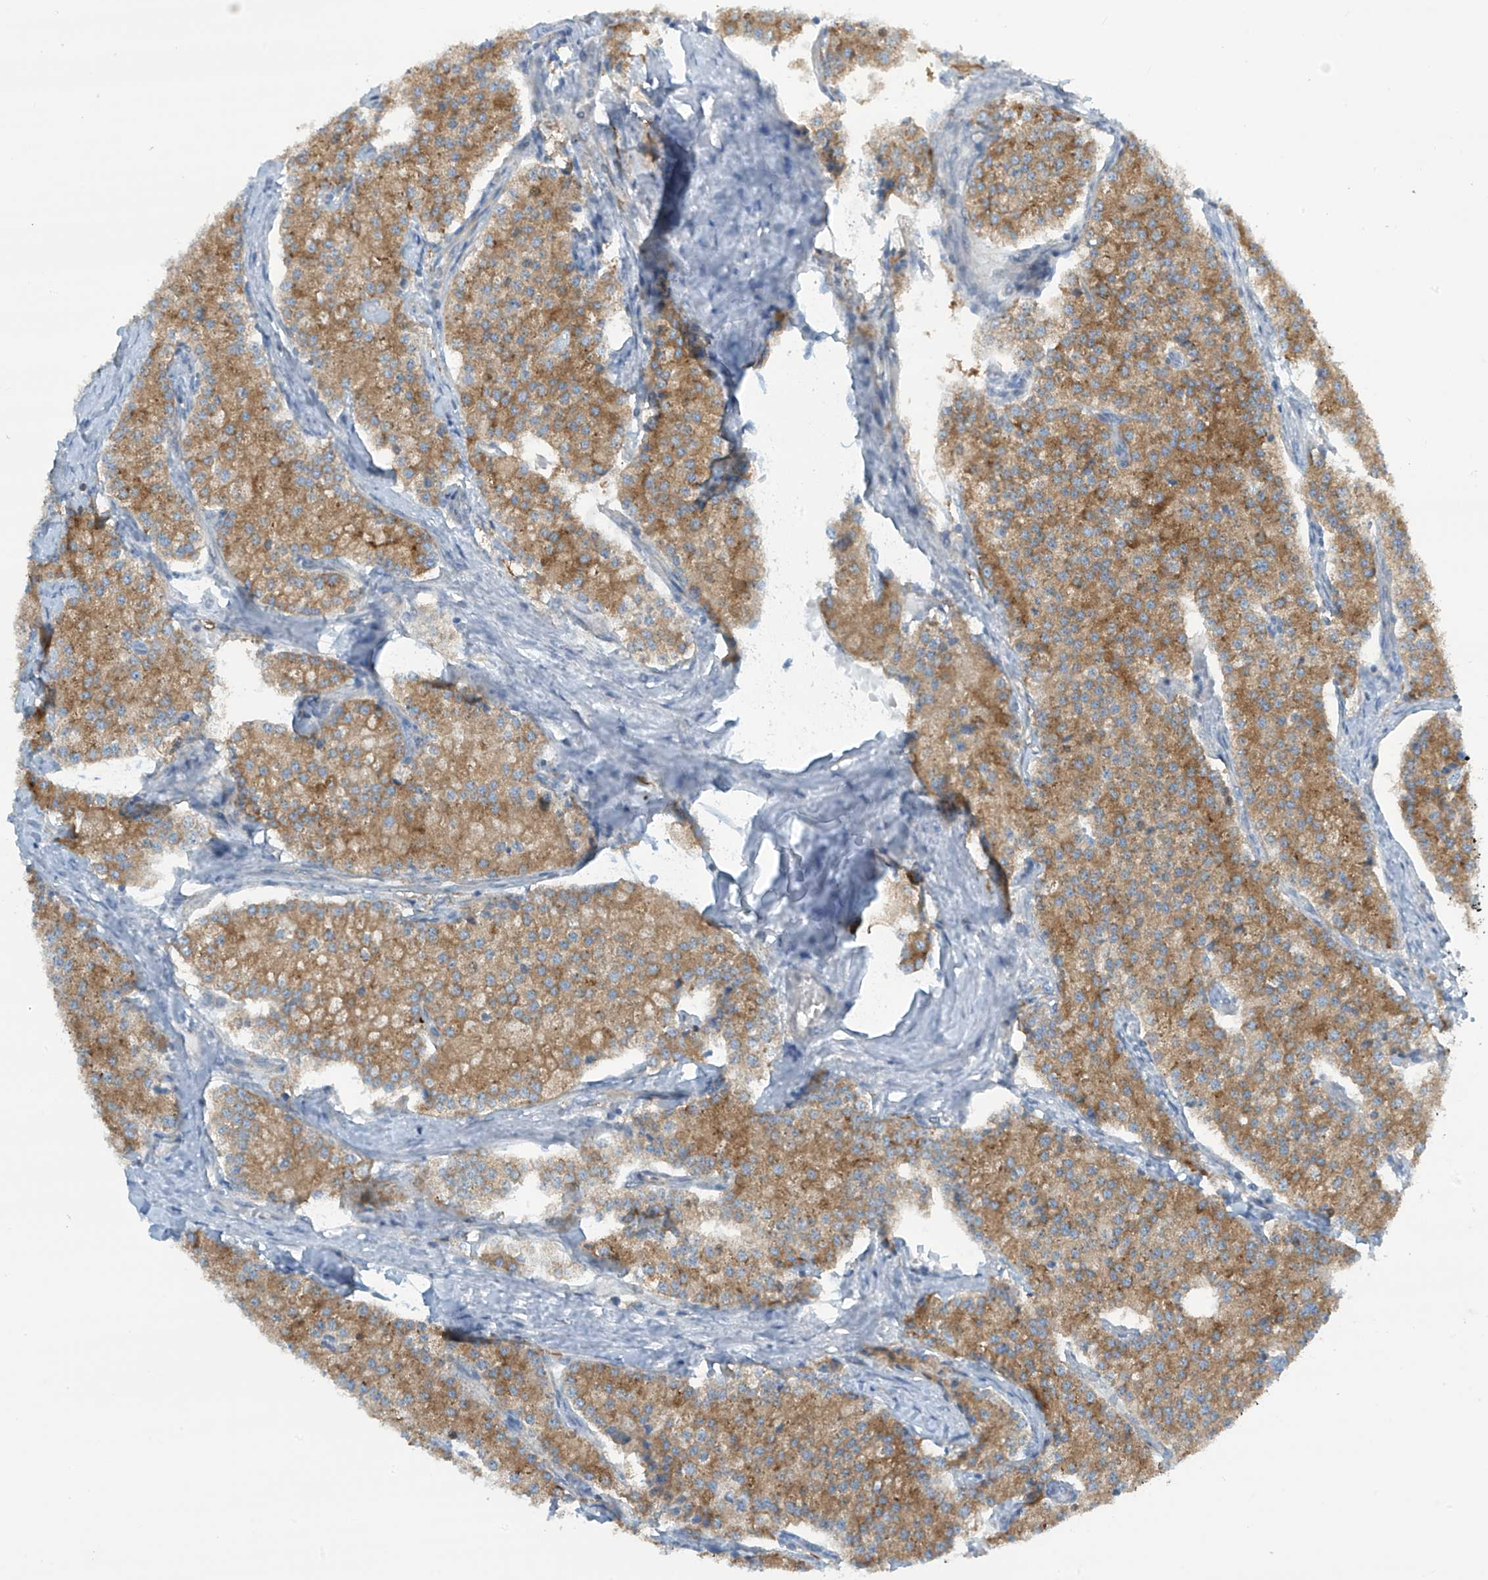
{"staining": {"intensity": "moderate", "quantity": ">75%", "location": "cytoplasmic/membranous"}, "tissue": "carcinoid", "cell_type": "Tumor cells", "image_type": "cancer", "snomed": [{"axis": "morphology", "description": "Carcinoid, malignant, NOS"}, {"axis": "topography", "description": "Colon"}], "caption": "DAB (3,3'-diaminobenzidine) immunohistochemical staining of carcinoid demonstrates moderate cytoplasmic/membranous protein positivity in about >75% of tumor cells.", "gene": "FSD1L", "patient": {"sex": "female", "age": 52}}